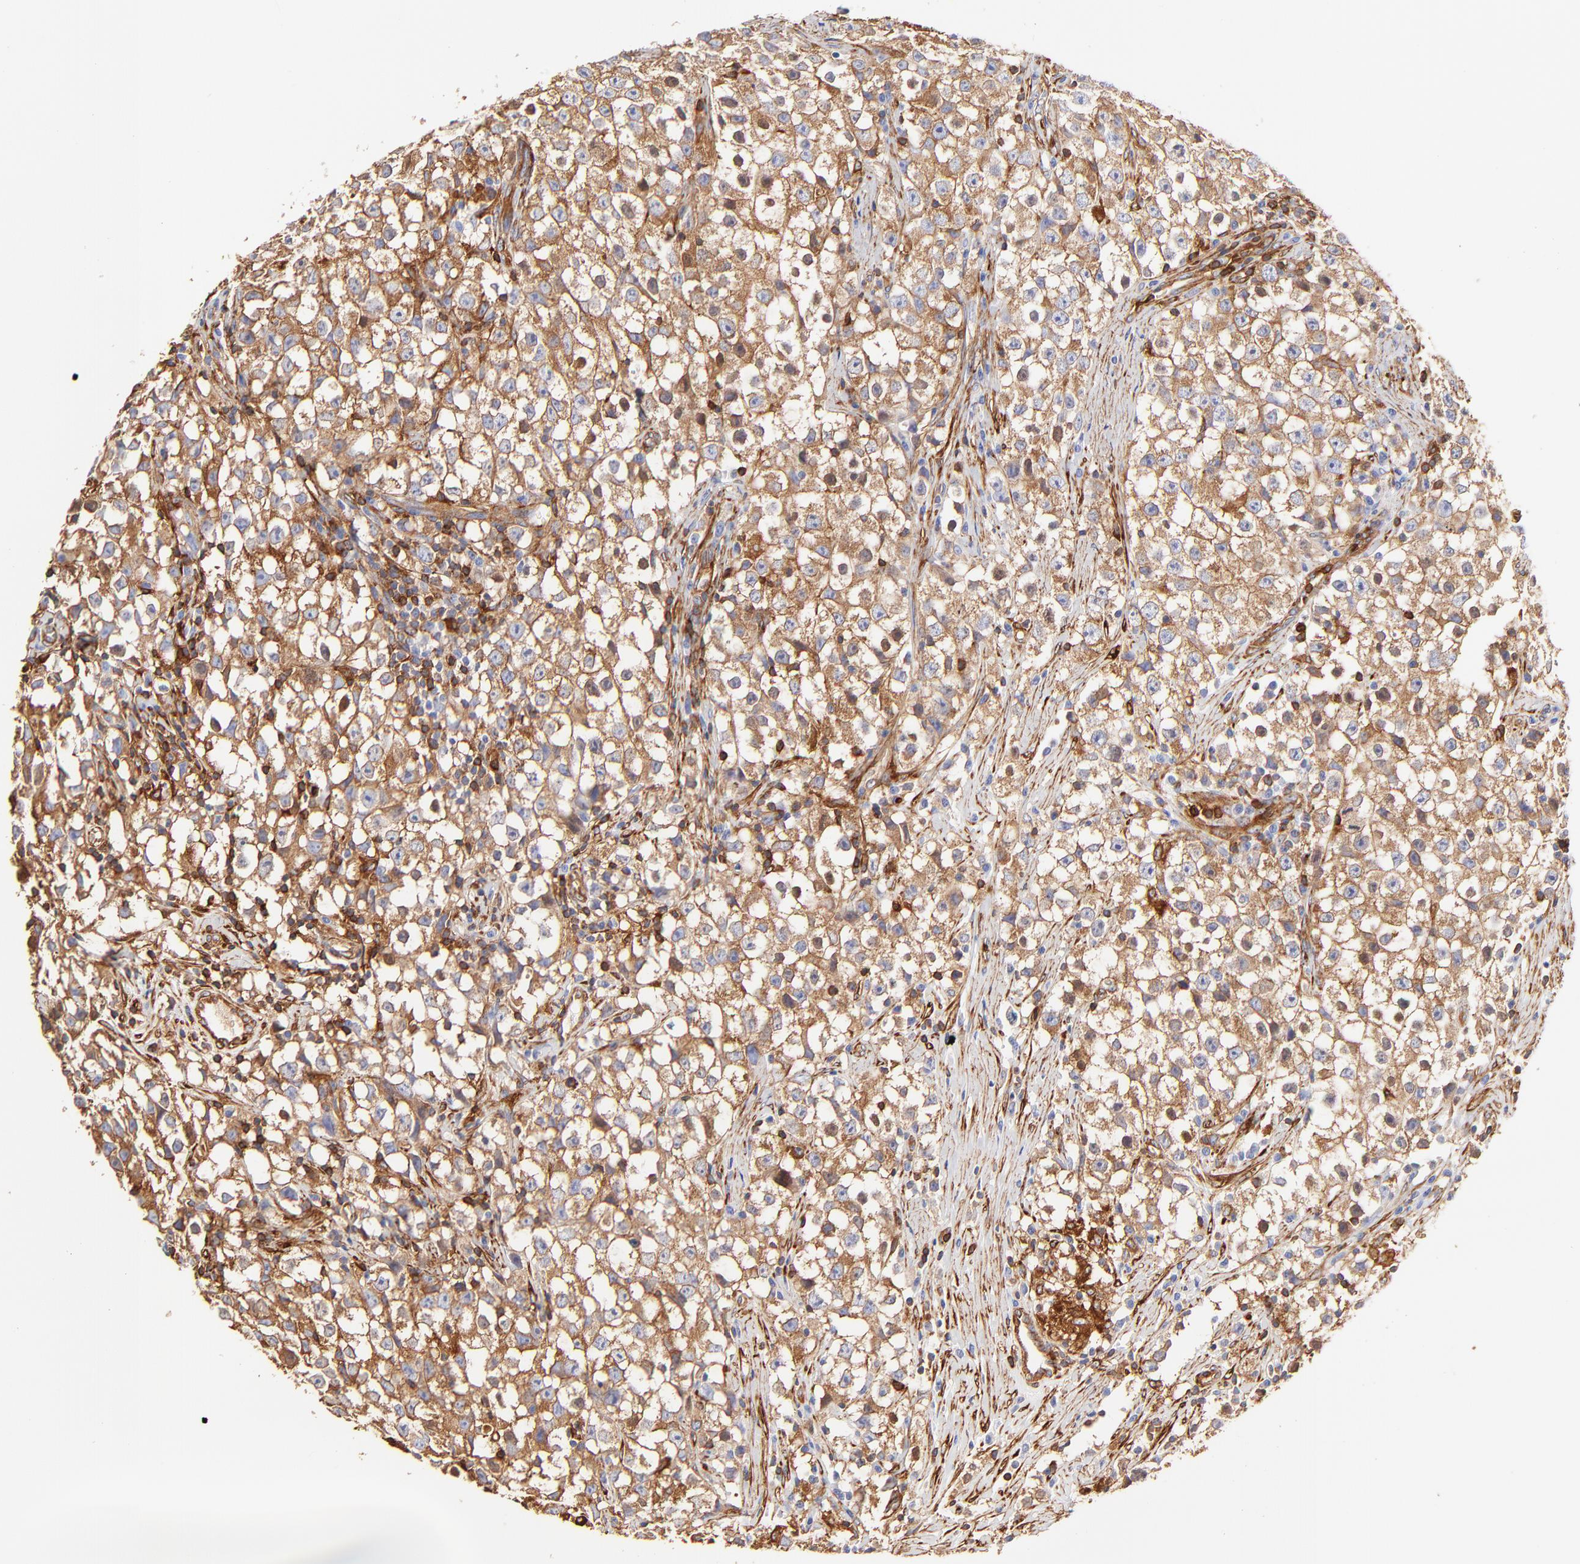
{"staining": {"intensity": "moderate", "quantity": ">75%", "location": "cytoplasmic/membranous"}, "tissue": "testis cancer", "cell_type": "Tumor cells", "image_type": "cancer", "snomed": [{"axis": "morphology", "description": "Seminoma, NOS"}, {"axis": "topography", "description": "Testis"}], "caption": "About >75% of tumor cells in testis cancer (seminoma) show moderate cytoplasmic/membranous protein expression as visualized by brown immunohistochemical staining.", "gene": "FLNA", "patient": {"sex": "male", "age": 35}}